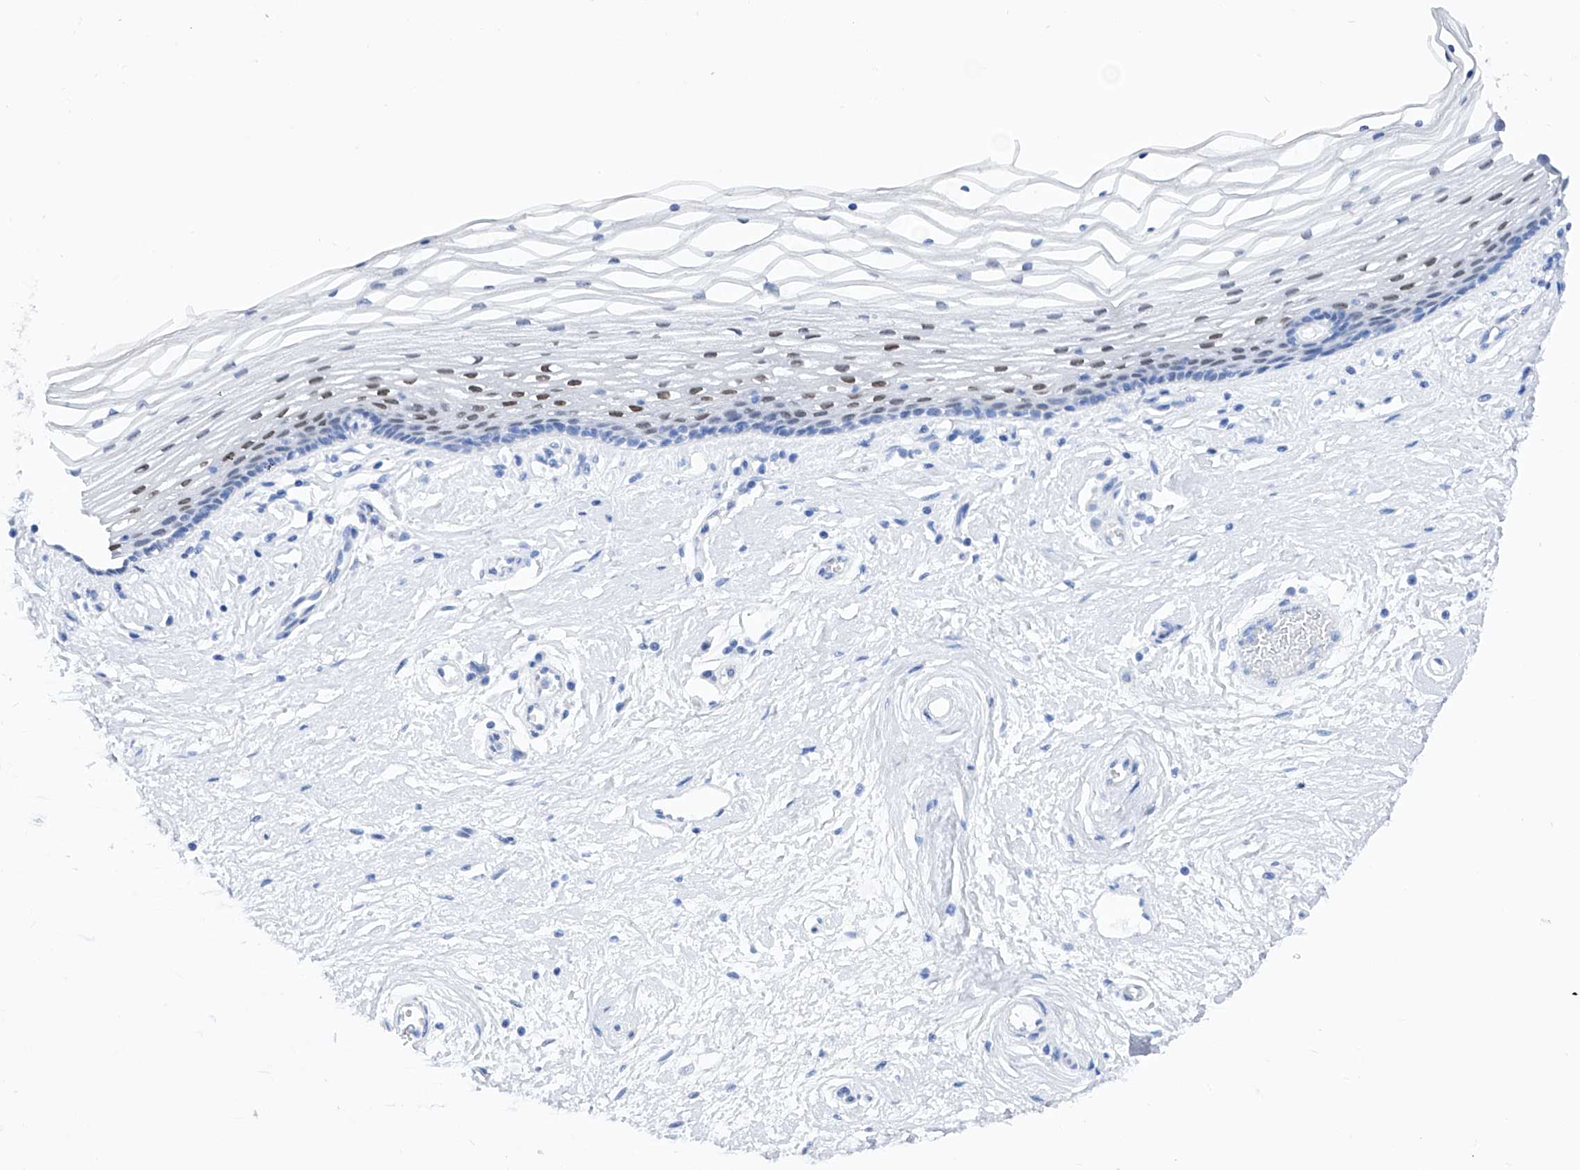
{"staining": {"intensity": "moderate", "quantity": "<25%", "location": "nuclear"}, "tissue": "vagina", "cell_type": "Squamous epithelial cells", "image_type": "normal", "snomed": [{"axis": "morphology", "description": "Normal tissue, NOS"}, {"axis": "topography", "description": "Vagina"}], "caption": "Protein staining displays moderate nuclear staining in about <25% of squamous epithelial cells in benign vagina.", "gene": "BARX2", "patient": {"sex": "female", "age": 46}}